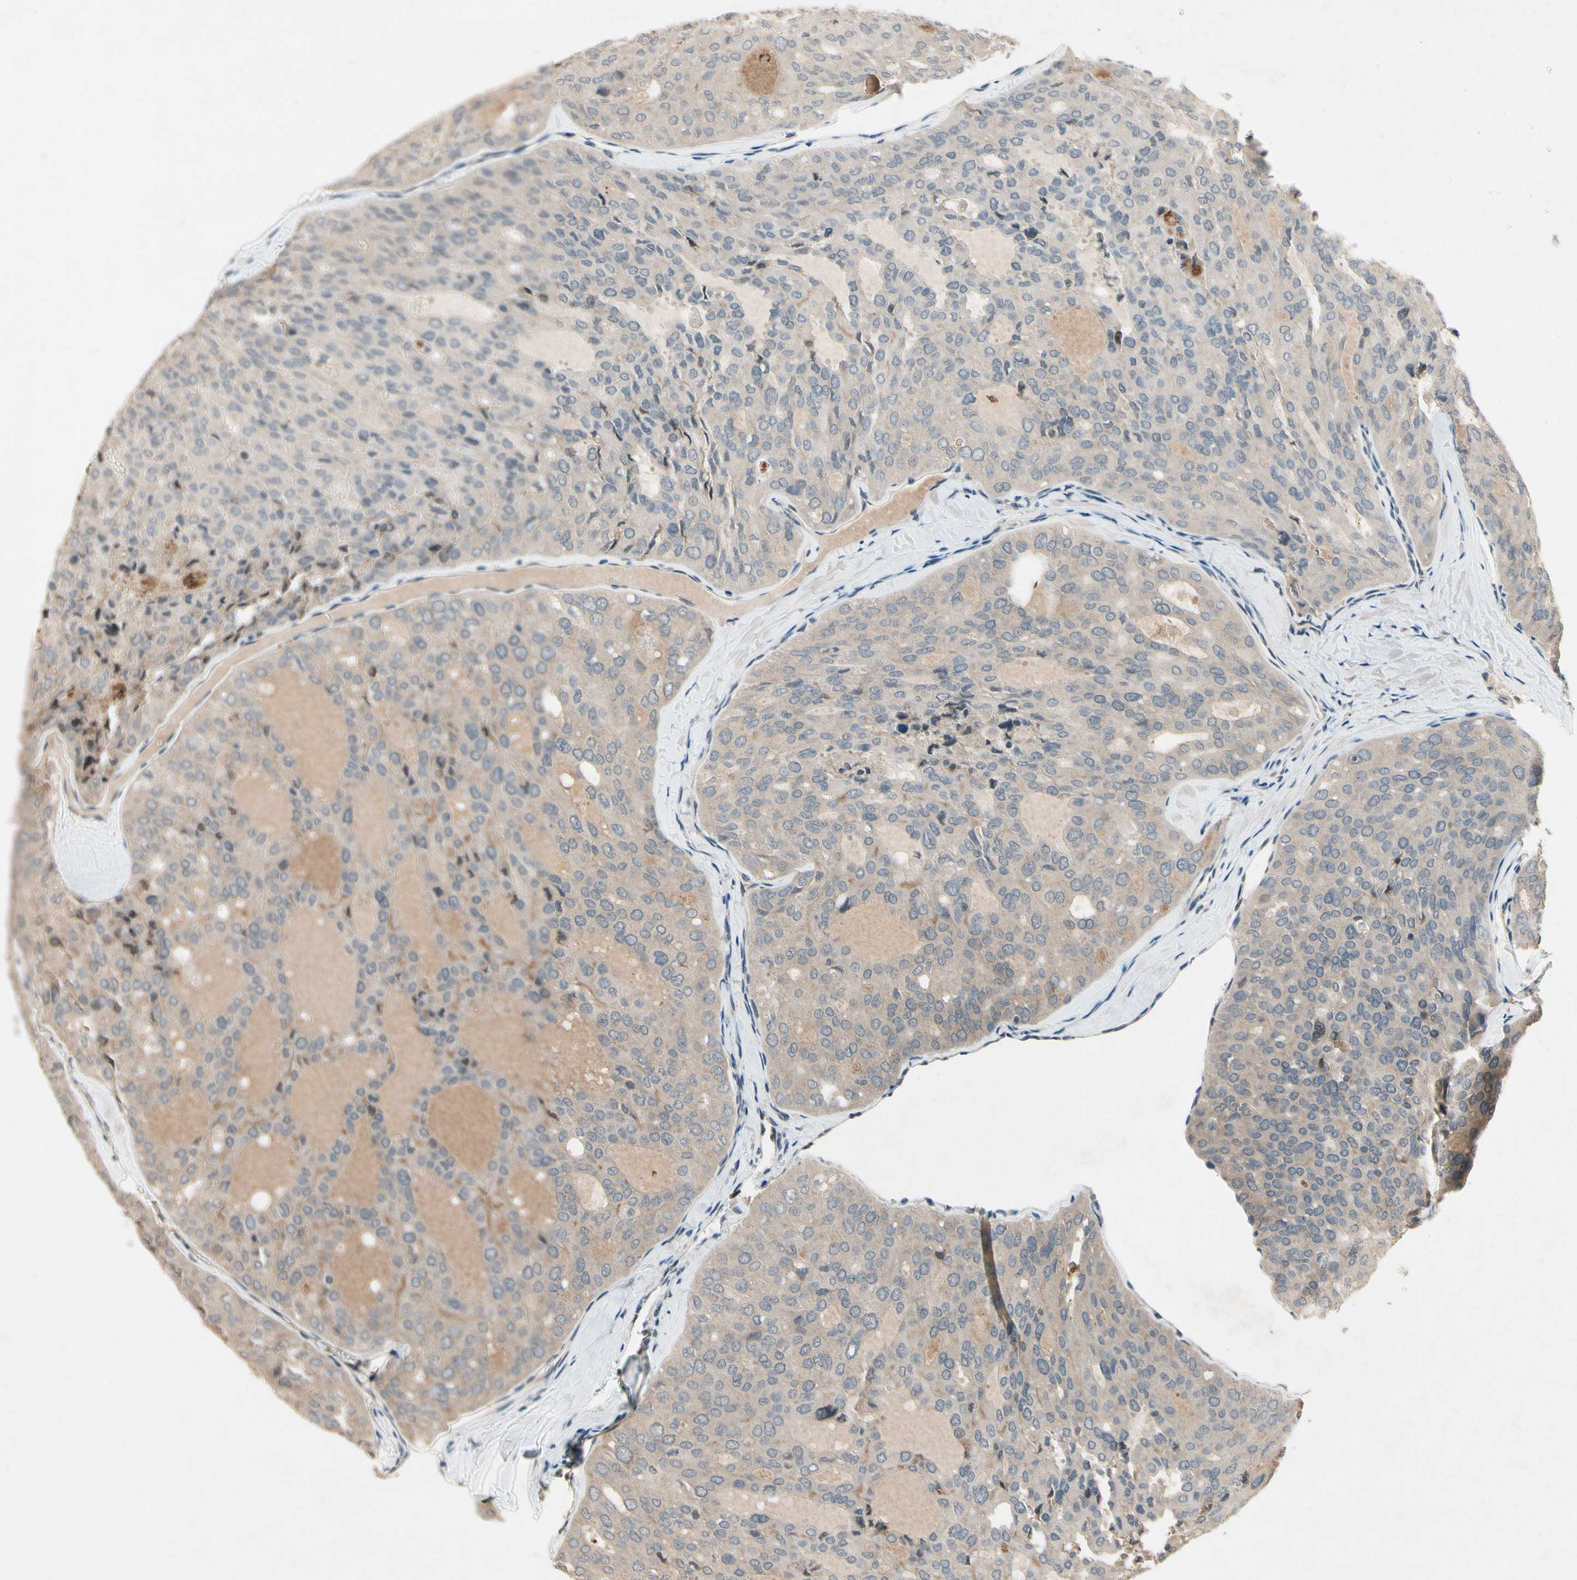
{"staining": {"intensity": "weak", "quantity": ">75%", "location": "cytoplasmic/membranous"}, "tissue": "thyroid cancer", "cell_type": "Tumor cells", "image_type": "cancer", "snomed": [{"axis": "morphology", "description": "Follicular adenoma carcinoma, NOS"}, {"axis": "topography", "description": "Thyroid gland"}], "caption": "Human thyroid cancer stained with a brown dye shows weak cytoplasmic/membranous positive staining in approximately >75% of tumor cells.", "gene": "DPY19L3", "patient": {"sex": "male", "age": 75}}